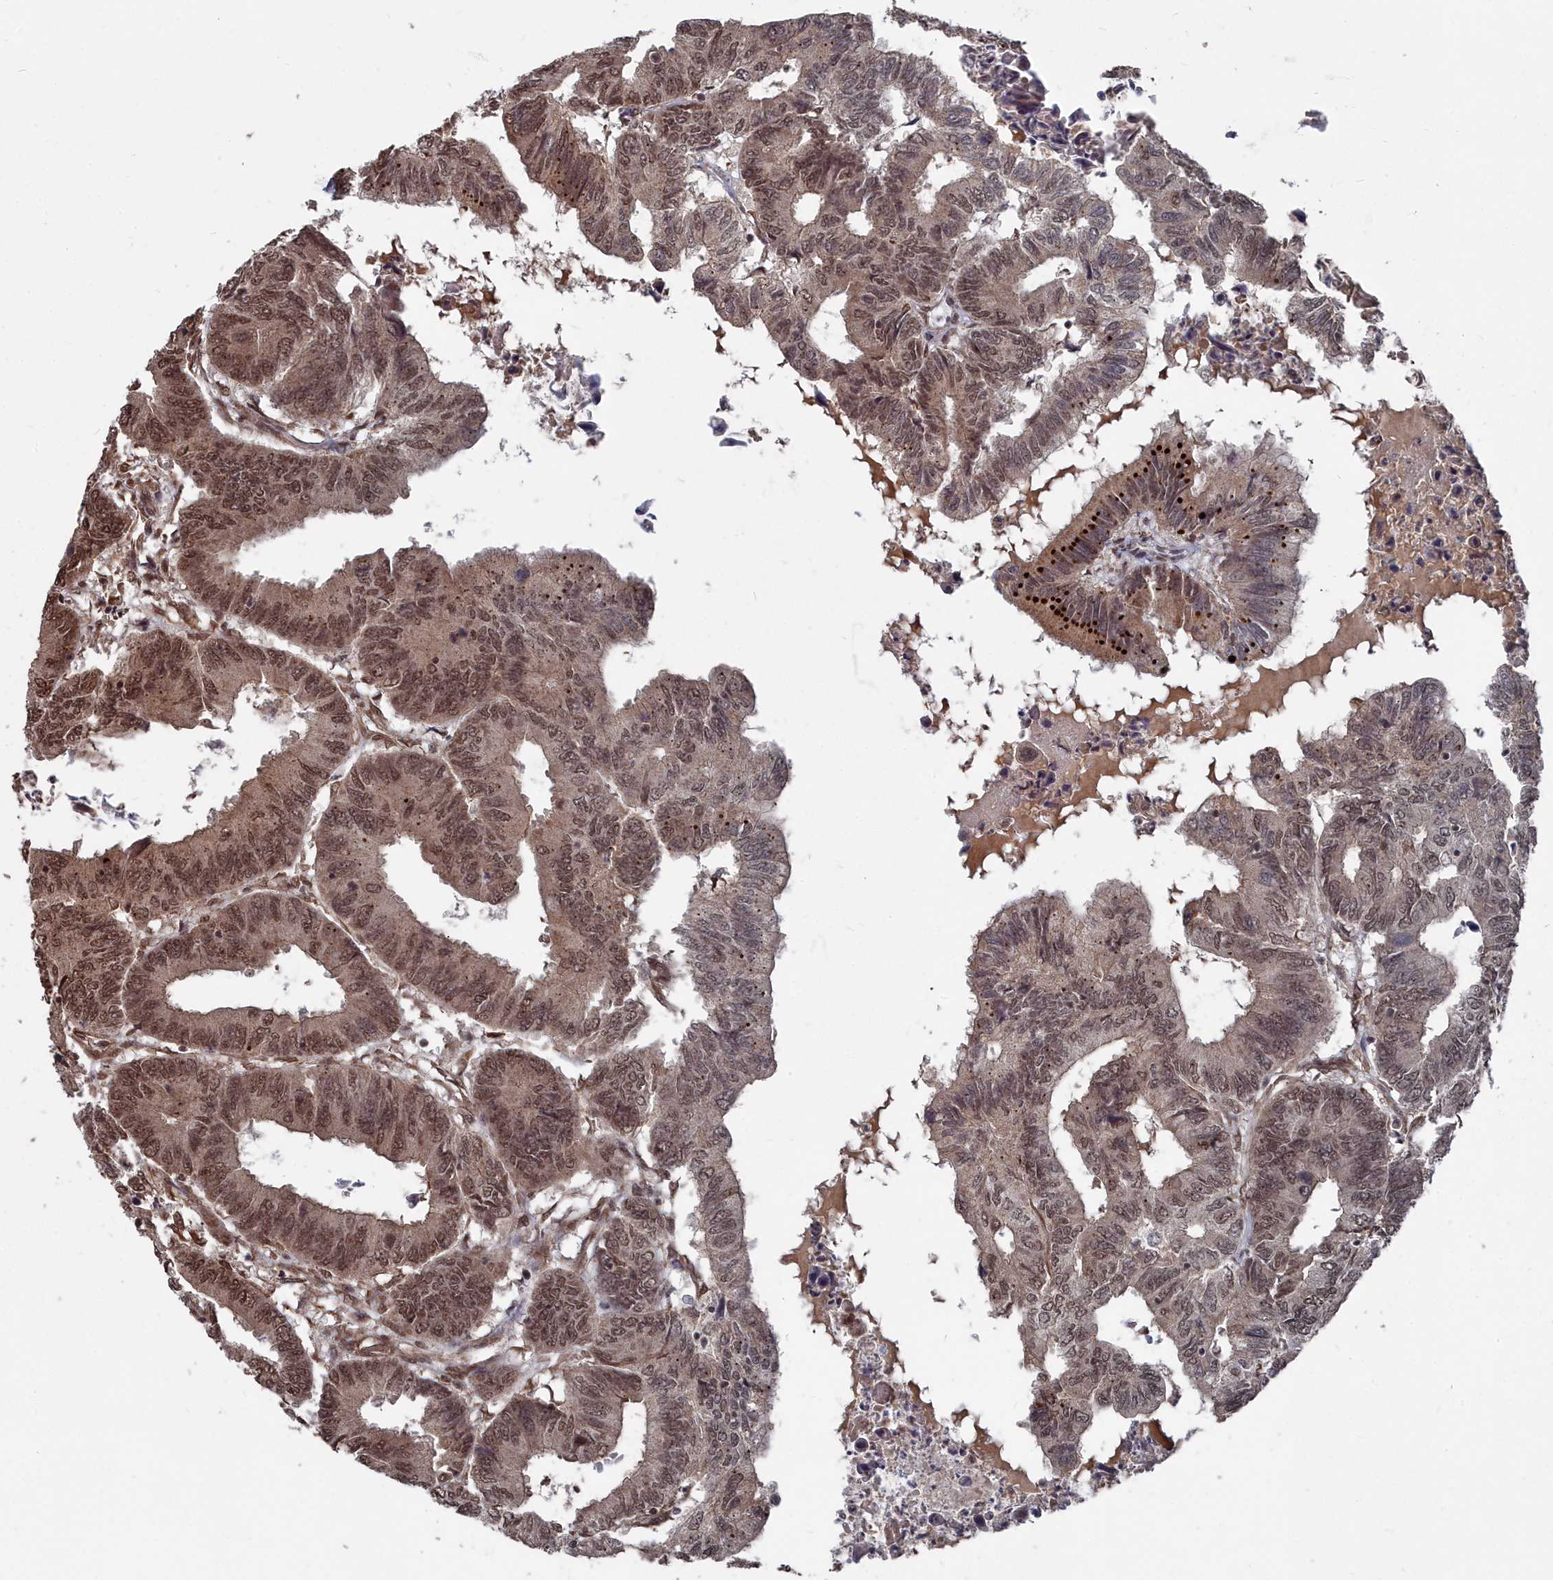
{"staining": {"intensity": "moderate", "quantity": ">75%", "location": "cytoplasmic/membranous,nuclear"}, "tissue": "colorectal cancer", "cell_type": "Tumor cells", "image_type": "cancer", "snomed": [{"axis": "morphology", "description": "Adenocarcinoma, NOS"}, {"axis": "topography", "description": "Colon"}], "caption": "Immunohistochemical staining of human adenocarcinoma (colorectal) exhibits medium levels of moderate cytoplasmic/membranous and nuclear protein staining in about >75% of tumor cells.", "gene": "CCNP", "patient": {"sex": "male", "age": 85}}